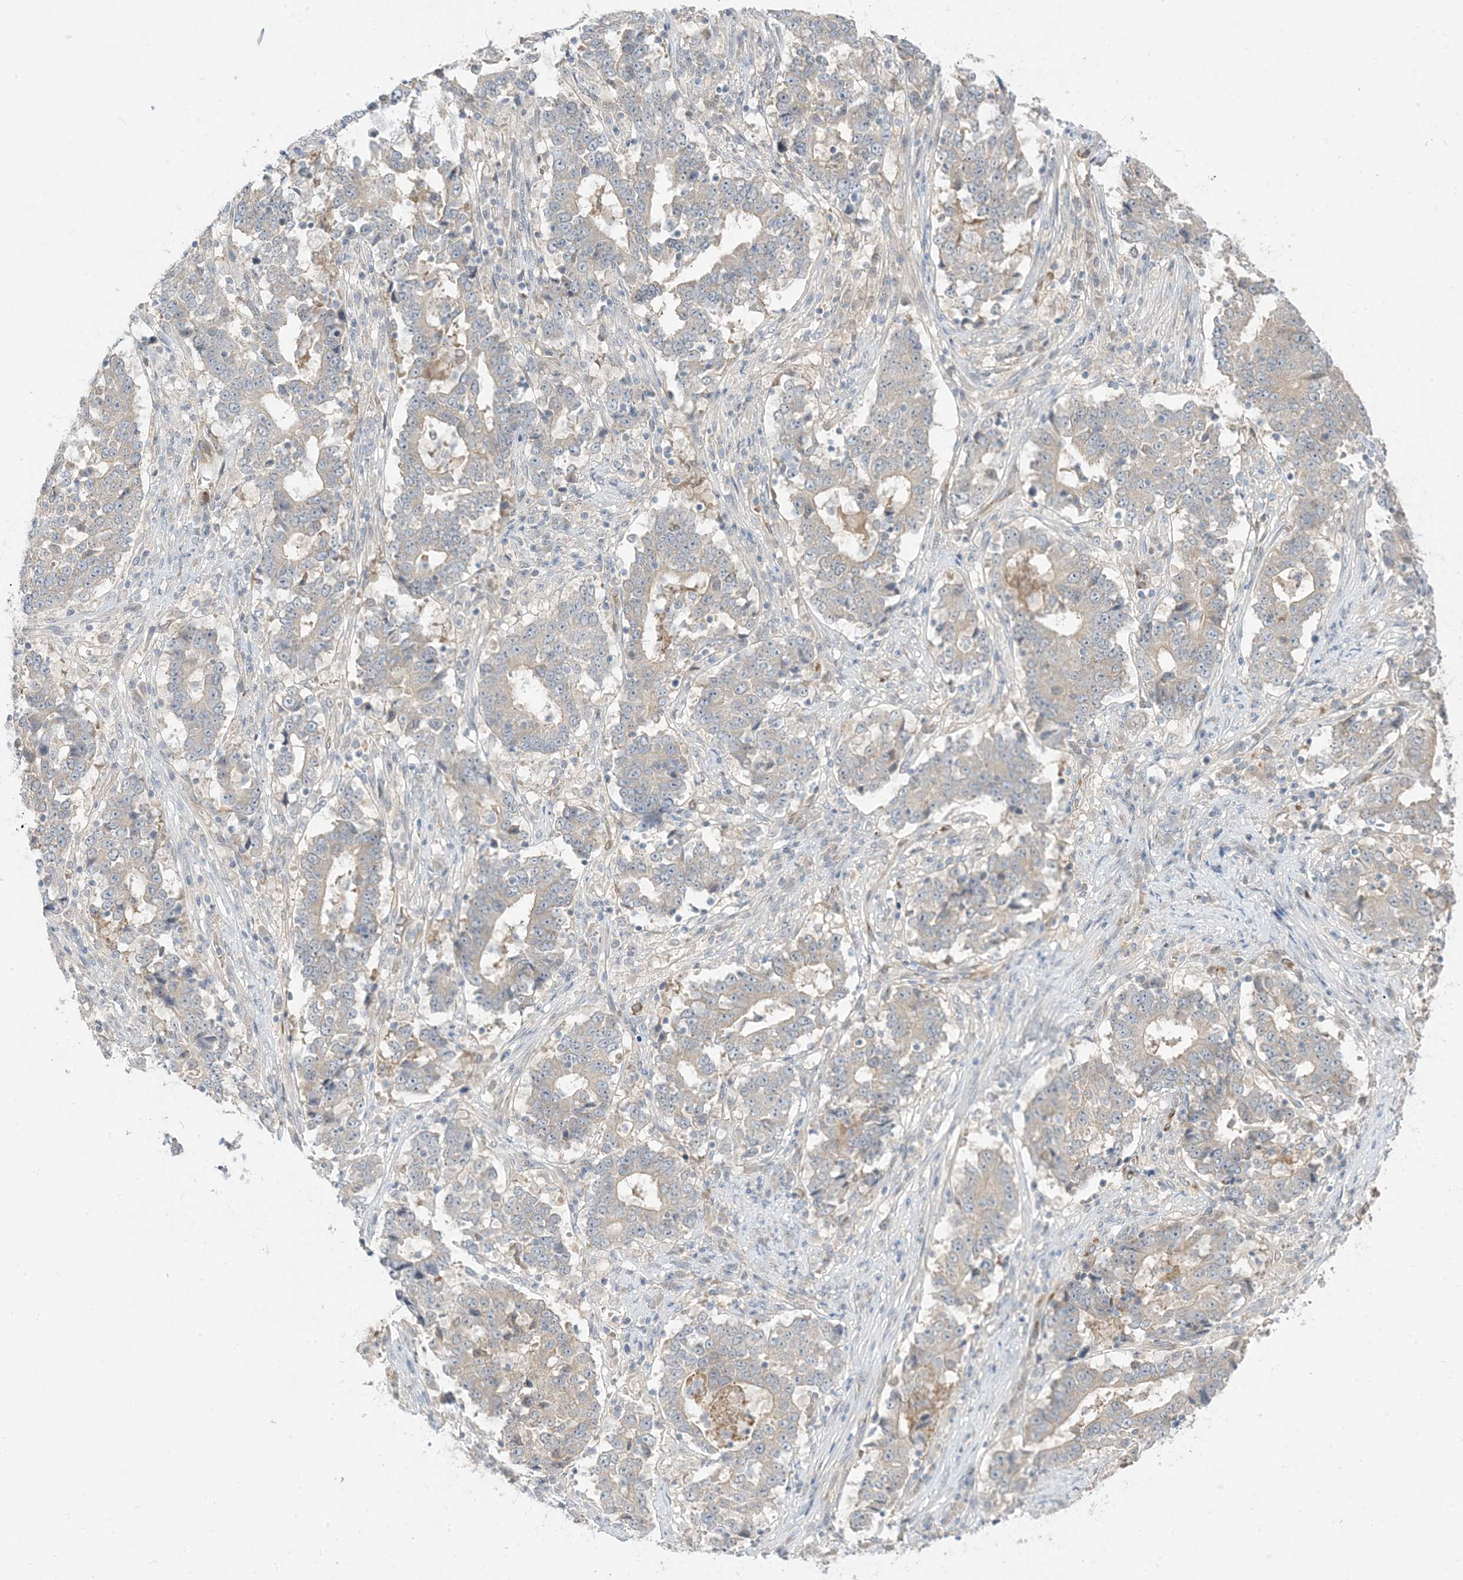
{"staining": {"intensity": "negative", "quantity": "none", "location": "none"}, "tissue": "stomach cancer", "cell_type": "Tumor cells", "image_type": "cancer", "snomed": [{"axis": "morphology", "description": "Adenocarcinoma, NOS"}, {"axis": "topography", "description": "Stomach"}], "caption": "Tumor cells show no significant staining in stomach cancer (adenocarcinoma). (Stains: DAB (3,3'-diaminobenzidine) IHC with hematoxylin counter stain, Microscopy: brightfield microscopy at high magnification).", "gene": "RIN1", "patient": {"sex": "male", "age": 59}}